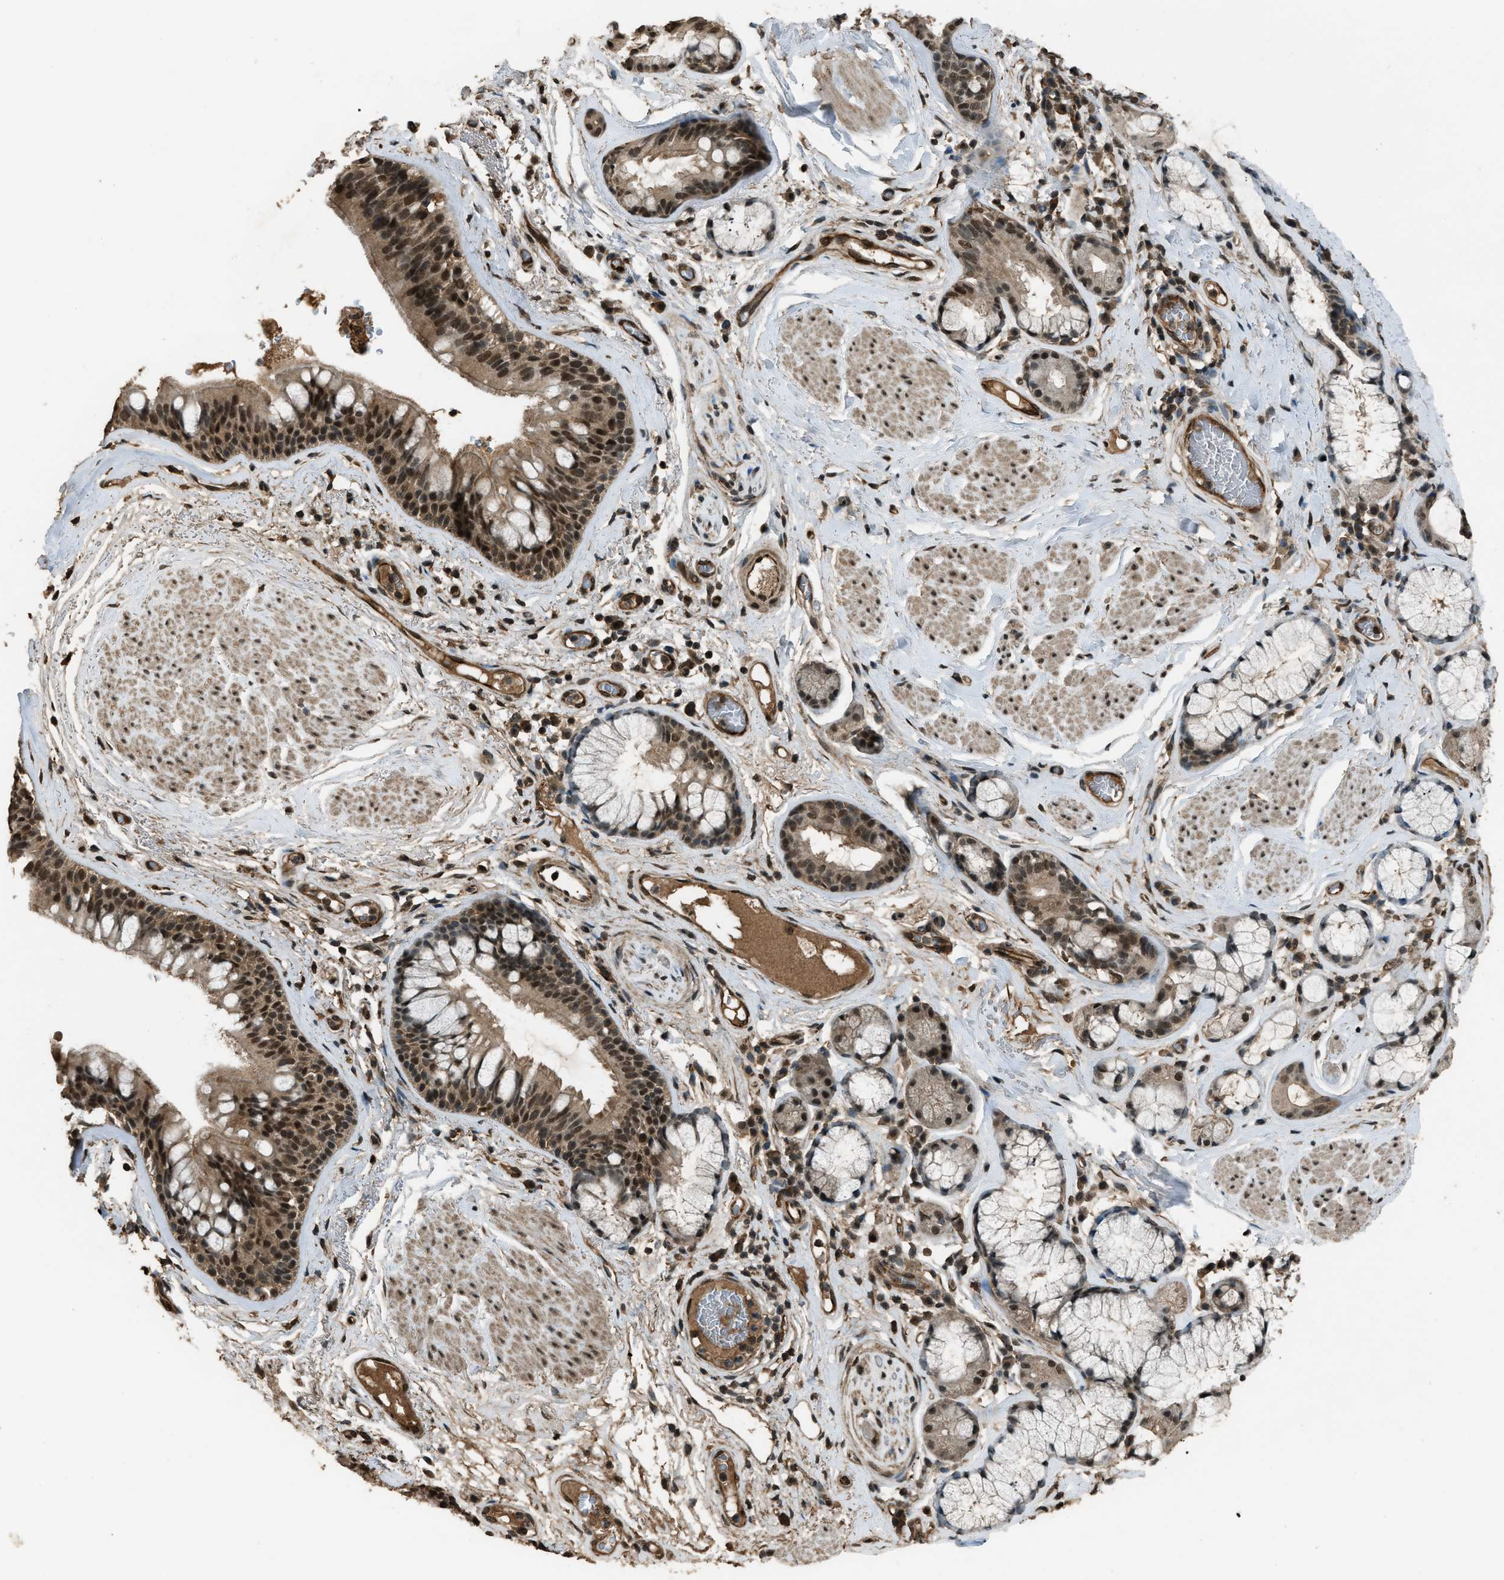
{"staining": {"intensity": "strong", "quantity": ">75%", "location": "cytoplasmic/membranous,nuclear"}, "tissue": "bronchus", "cell_type": "Respiratory epithelial cells", "image_type": "normal", "snomed": [{"axis": "morphology", "description": "Normal tissue, NOS"}, {"axis": "topography", "description": "Cartilage tissue"}], "caption": "High-magnification brightfield microscopy of unremarkable bronchus stained with DAB (brown) and counterstained with hematoxylin (blue). respiratory epithelial cells exhibit strong cytoplasmic/membranous,nuclear staining is appreciated in approximately>75% of cells. Nuclei are stained in blue.", "gene": "SERTAD2", "patient": {"sex": "female", "age": 63}}